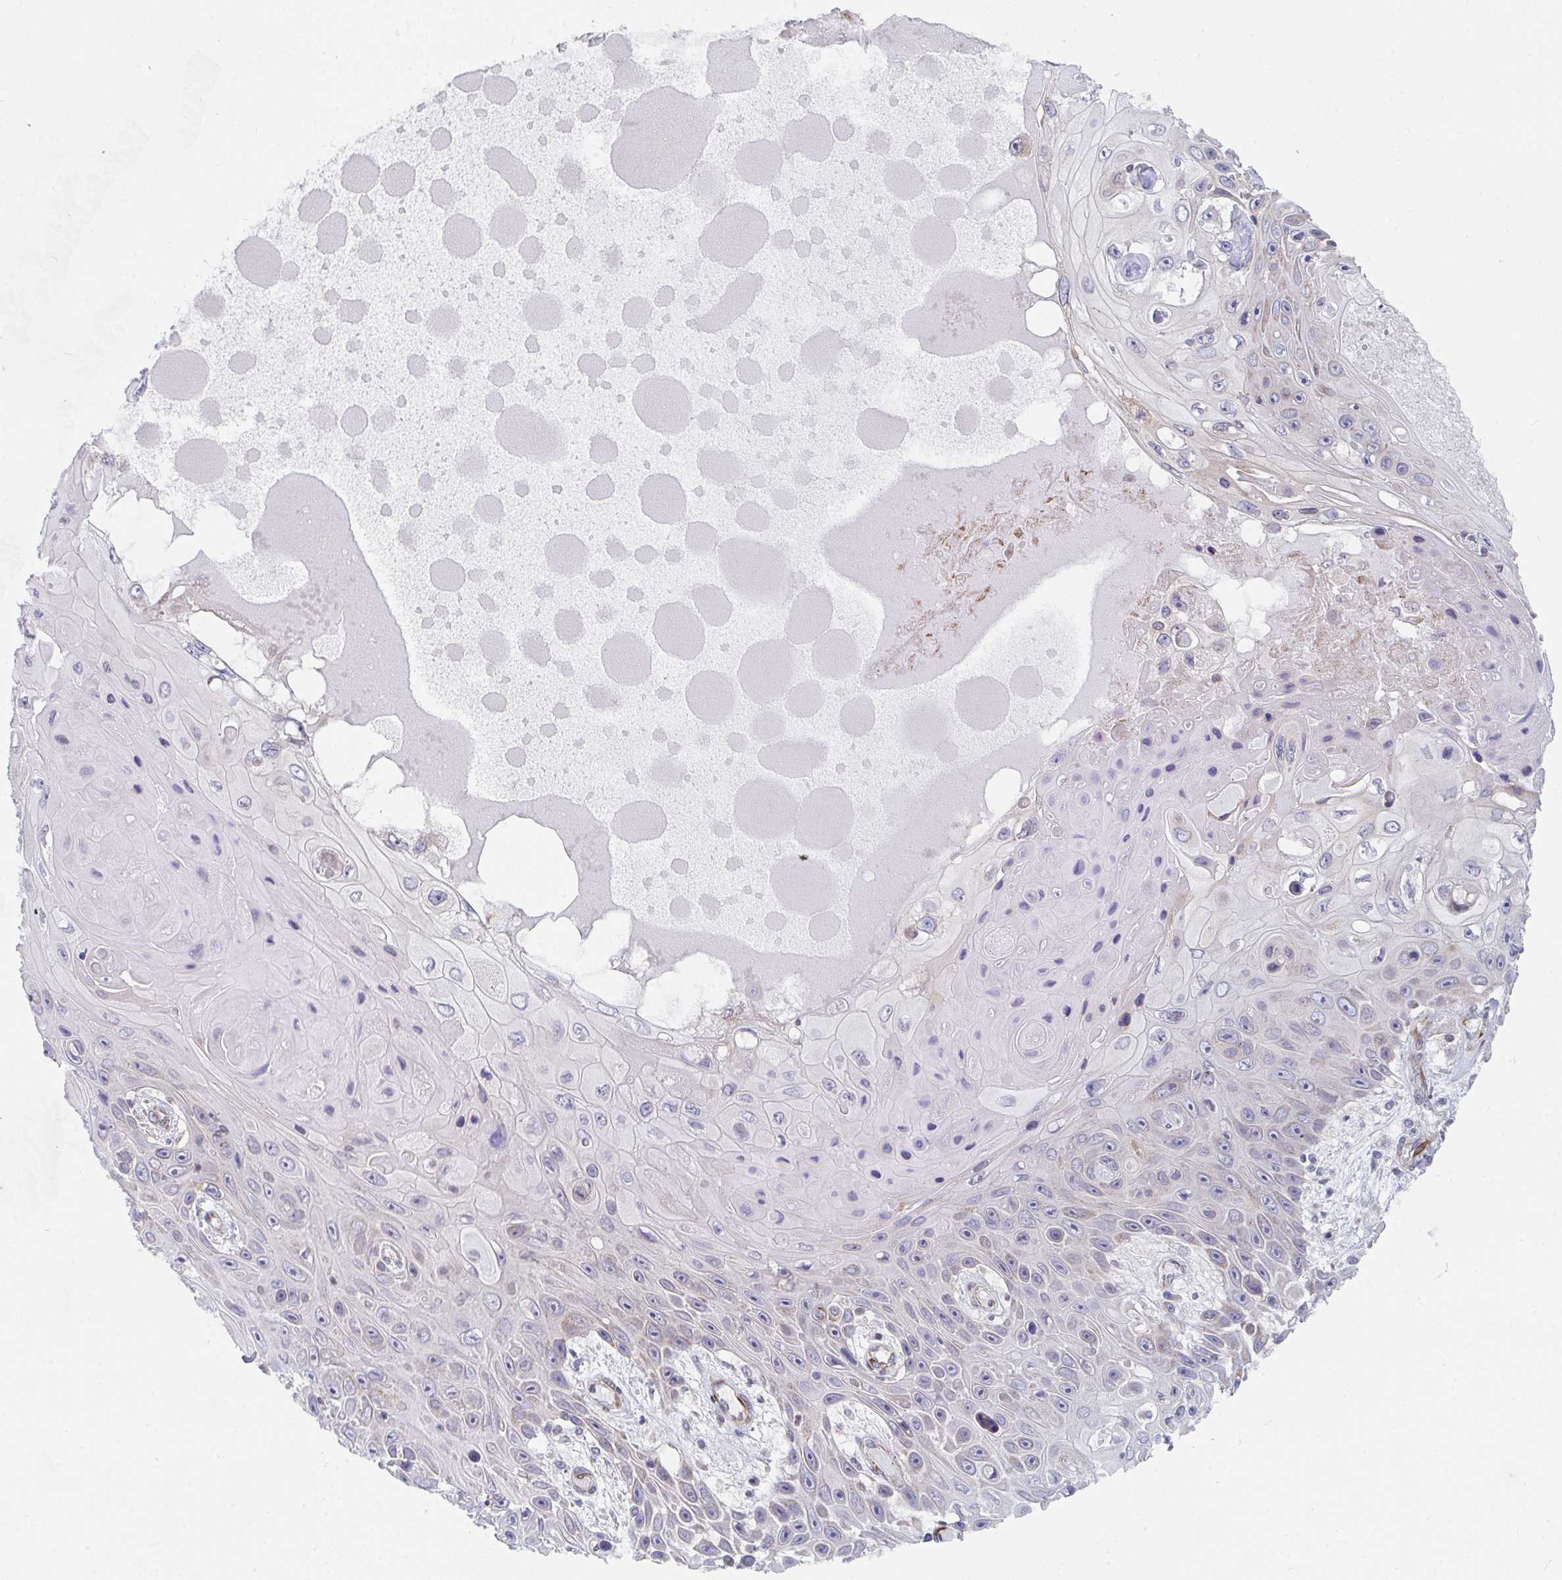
{"staining": {"intensity": "negative", "quantity": "none", "location": "none"}, "tissue": "skin cancer", "cell_type": "Tumor cells", "image_type": "cancer", "snomed": [{"axis": "morphology", "description": "Squamous cell carcinoma, NOS"}, {"axis": "topography", "description": "Skin"}], "caption": "Tumor cells are negative for brown protein staining in skin squamous cell carcinoma.", "gene": "EIF1AD", "patient": {"sex": "male", "age": 82}}